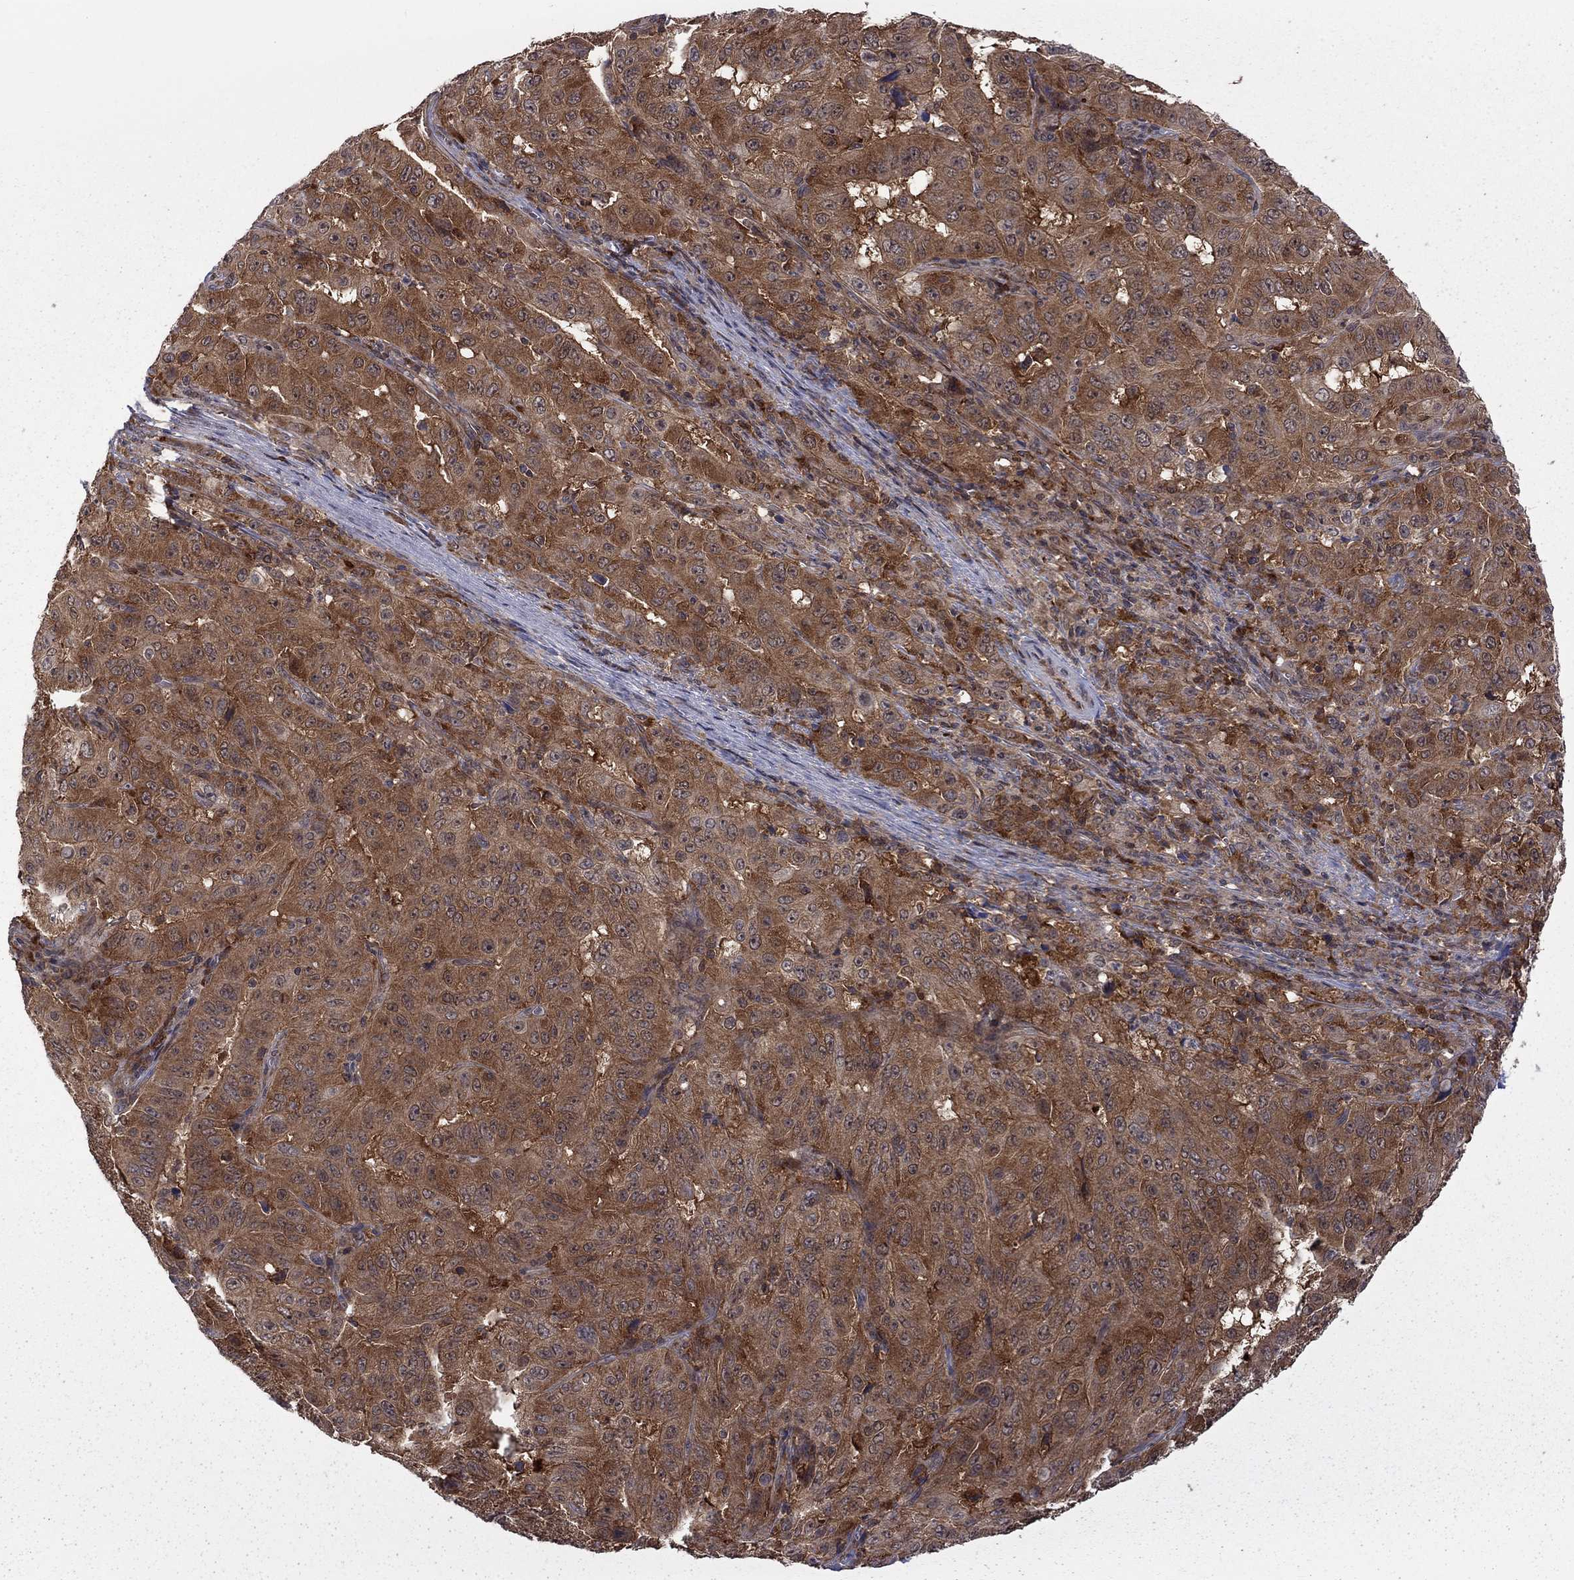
{"staining": {"intensity": "strong", "quantity": ">75%", "location": "cytoplasmic/membranous"}, "tissue": "pancreatic cancer", "cell_type": "Tumor cells", "image_type": "cancer", "snomed": [{"axis": "morphology", "description": "Adenocarcinoma, NOS"}, {"axis": "topography", "description": "Pancreas"}], "caption": "Immunohistochemistry photomicrograph of neoplastic tissue: adenocarcinoma (pancreatic) stained using immunohistochemistry reveals high levels of strong protein expression localized specifically in the cytoplasmic/membranous of tumor cells, appearing as a cytoplasmic/membranous brown color.", "gene": "NAA50", "patient": {"sex": "male", "age": 63}}